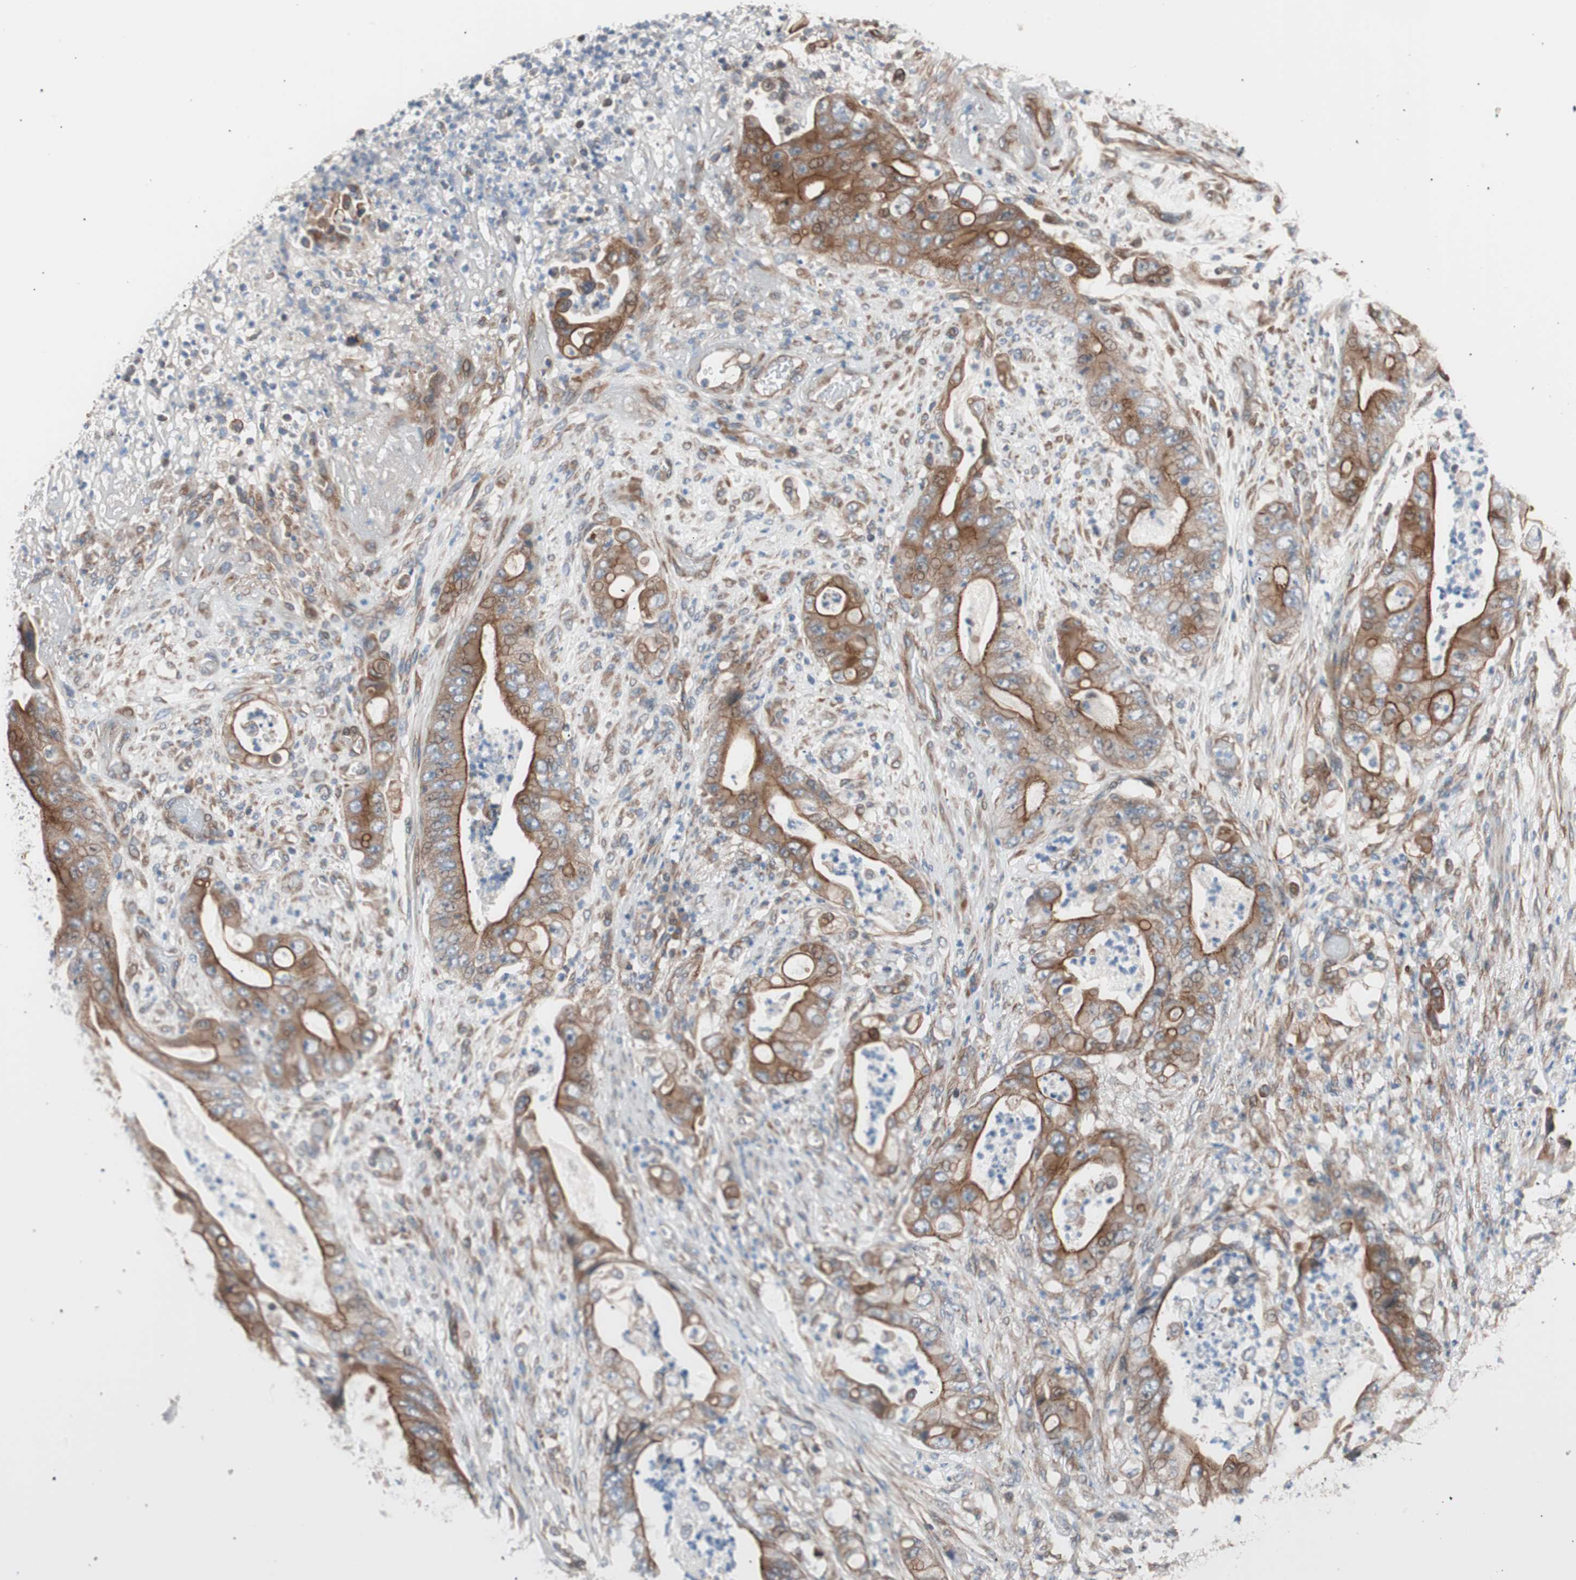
{"staining": {"intensity": "moderate", "quantity": ">75%", "location": "cytoplasmic/membranous"}, "tissue": "stomach cancer", "cell_type": "Tumor cells", "image_type": "cancer", "snomed": [{"axis": "morphology", "description": "Adenocarcinoma, NOS"}, {"axis": "topography", "description": "Stomach"}], "caption": "Tumor cells exhibit medium levels of moderate cytoplasmic/membranous staining in about >75% of cells in human stomach cancer.", "gene": "SMG1", "patient": {"sex": "female", "age": 73}}